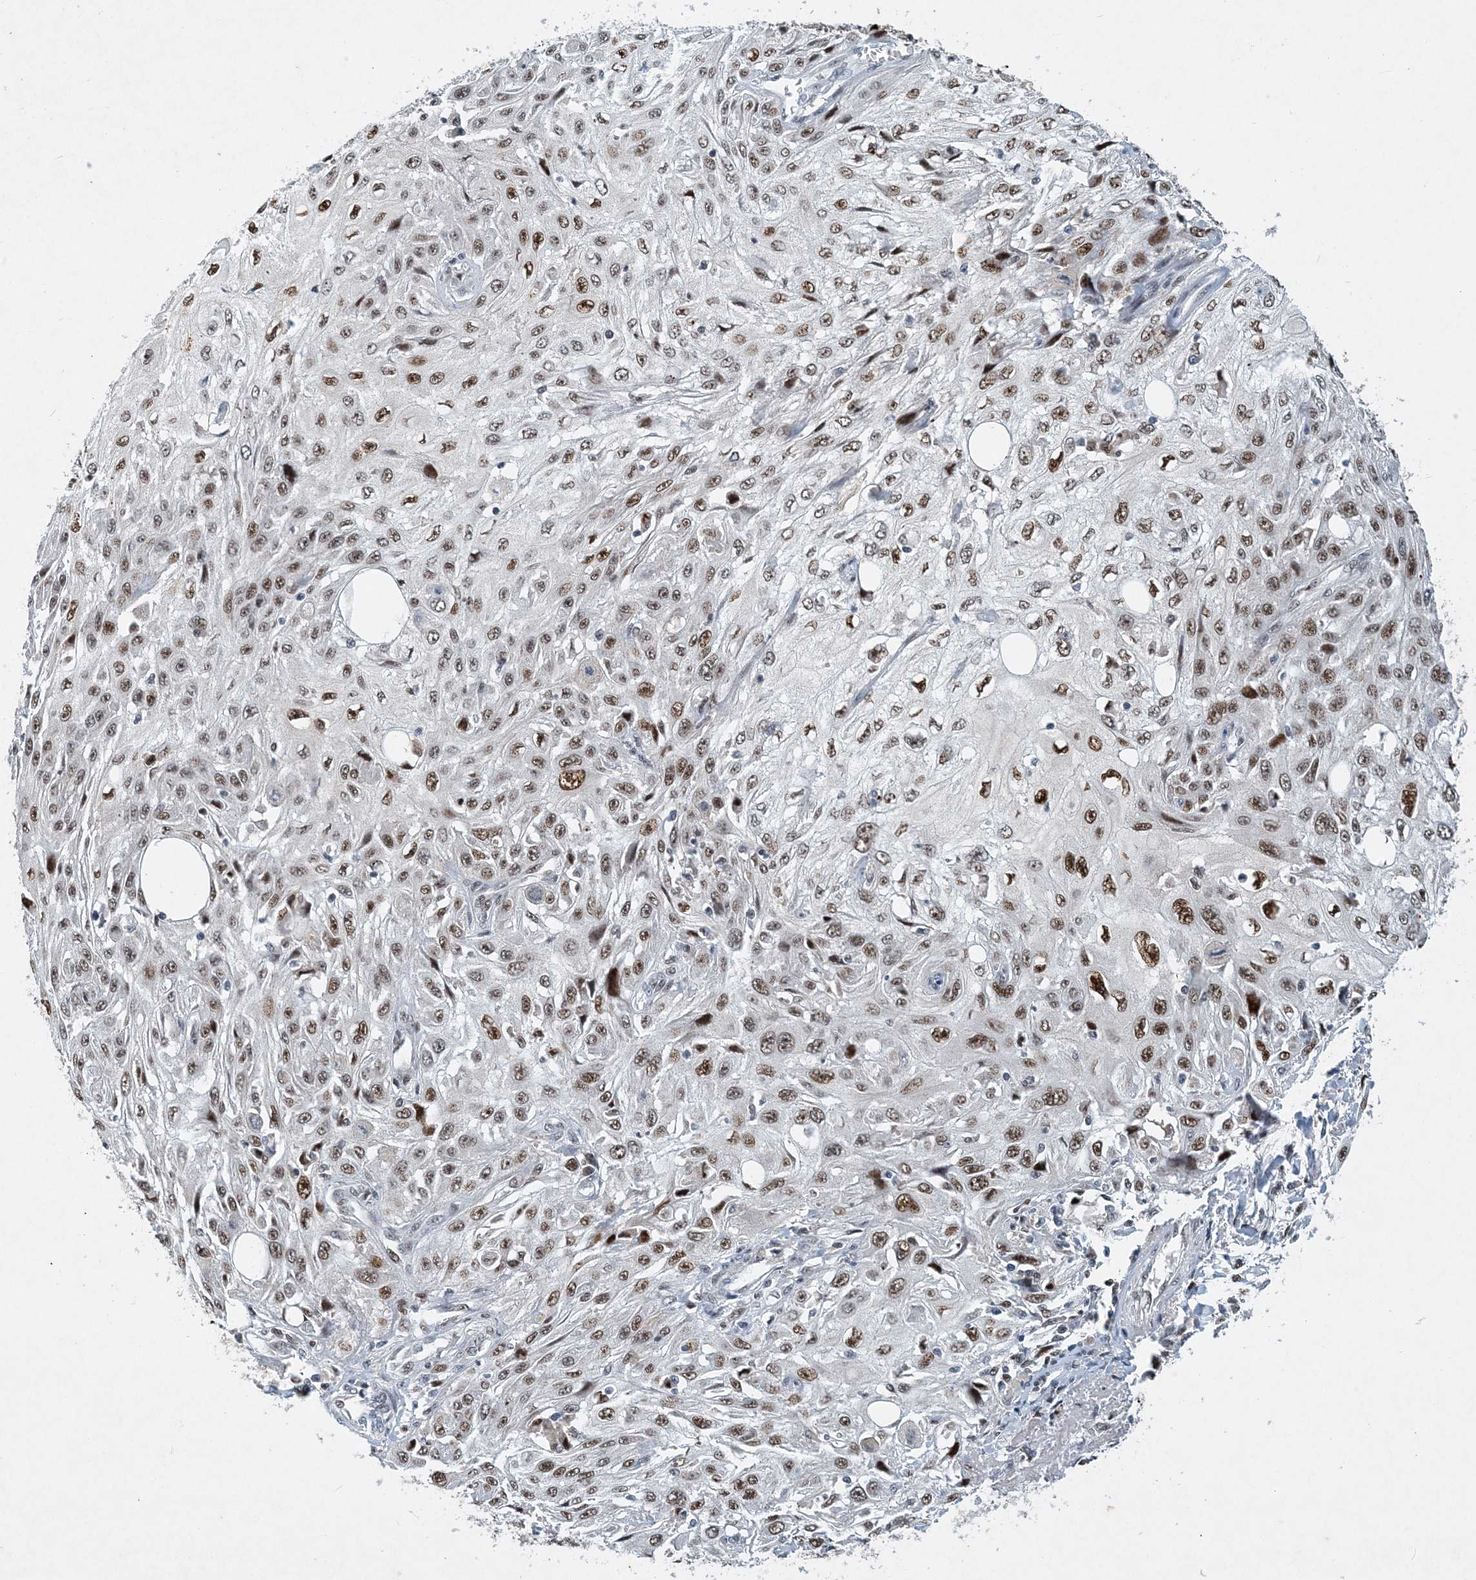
{"staining": {"intensity": "moderate", "quantity": ">75%", "location": "nuclear"}, "tissue": "skin cancer", "cell_type": "Tumor cells", "image_type": "cancer", "snomed": [{"axis": "morphology", "description": "Squamous cell carcinoma, NOS"}, {"axis": "topography", "description": "Skin"}], "caption": "A medium amount of moderate nuclear staining is present in about >75% of tumor cells in skin squamous cell carcinoma tissue.", "gene": "KPNA4", "patient": {"sex": "male", "age": 75}}